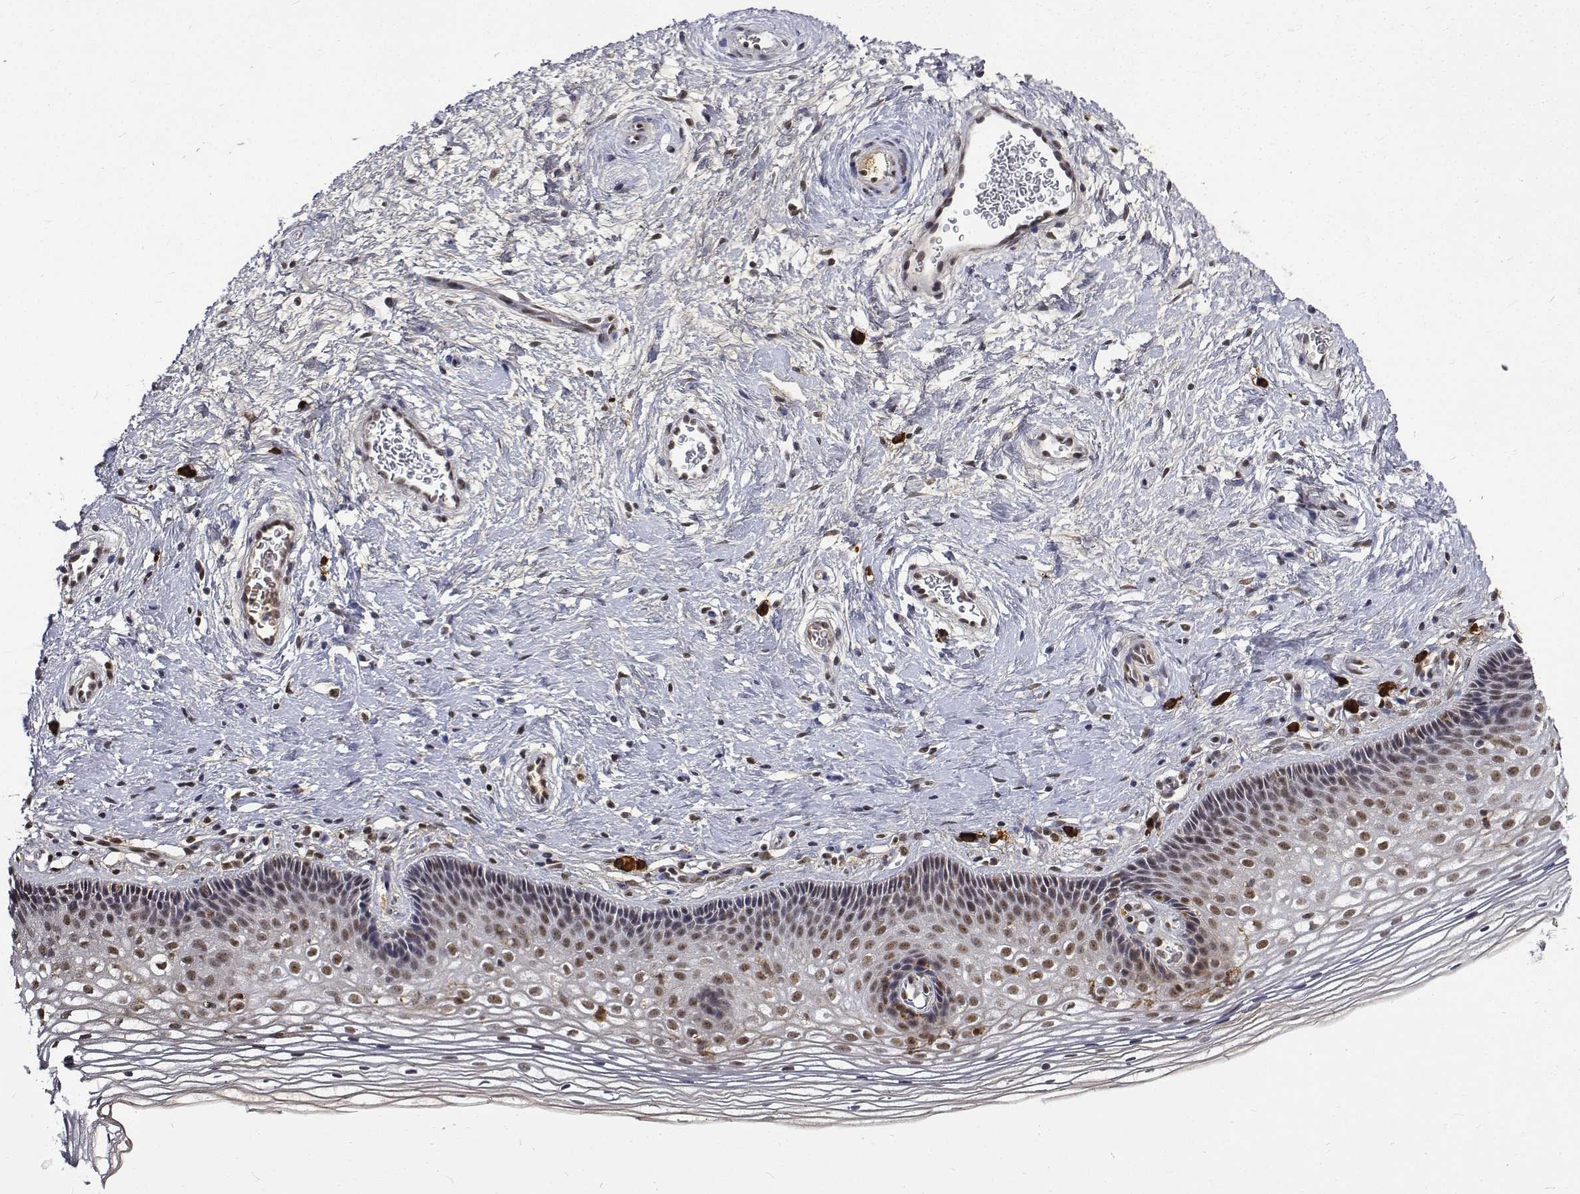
{"staining": {"intensity": "moderate", "quantity": ">75%", "location": "nuclear"}, "tissue": "cervix", "cell_type": "Glandular cells", "image_type": "normal", "snomed": [{"axis": "morphology", "description": "Normal tissue, NOS"}, {"axis": "topography", "description": "Cervix"}], "caption": "Cervix stained for a protein demonstrates moderate nuclear positivity in glandular cells.", "gene": "ATRX", "patient": {"sex": "female", "age": 34}}